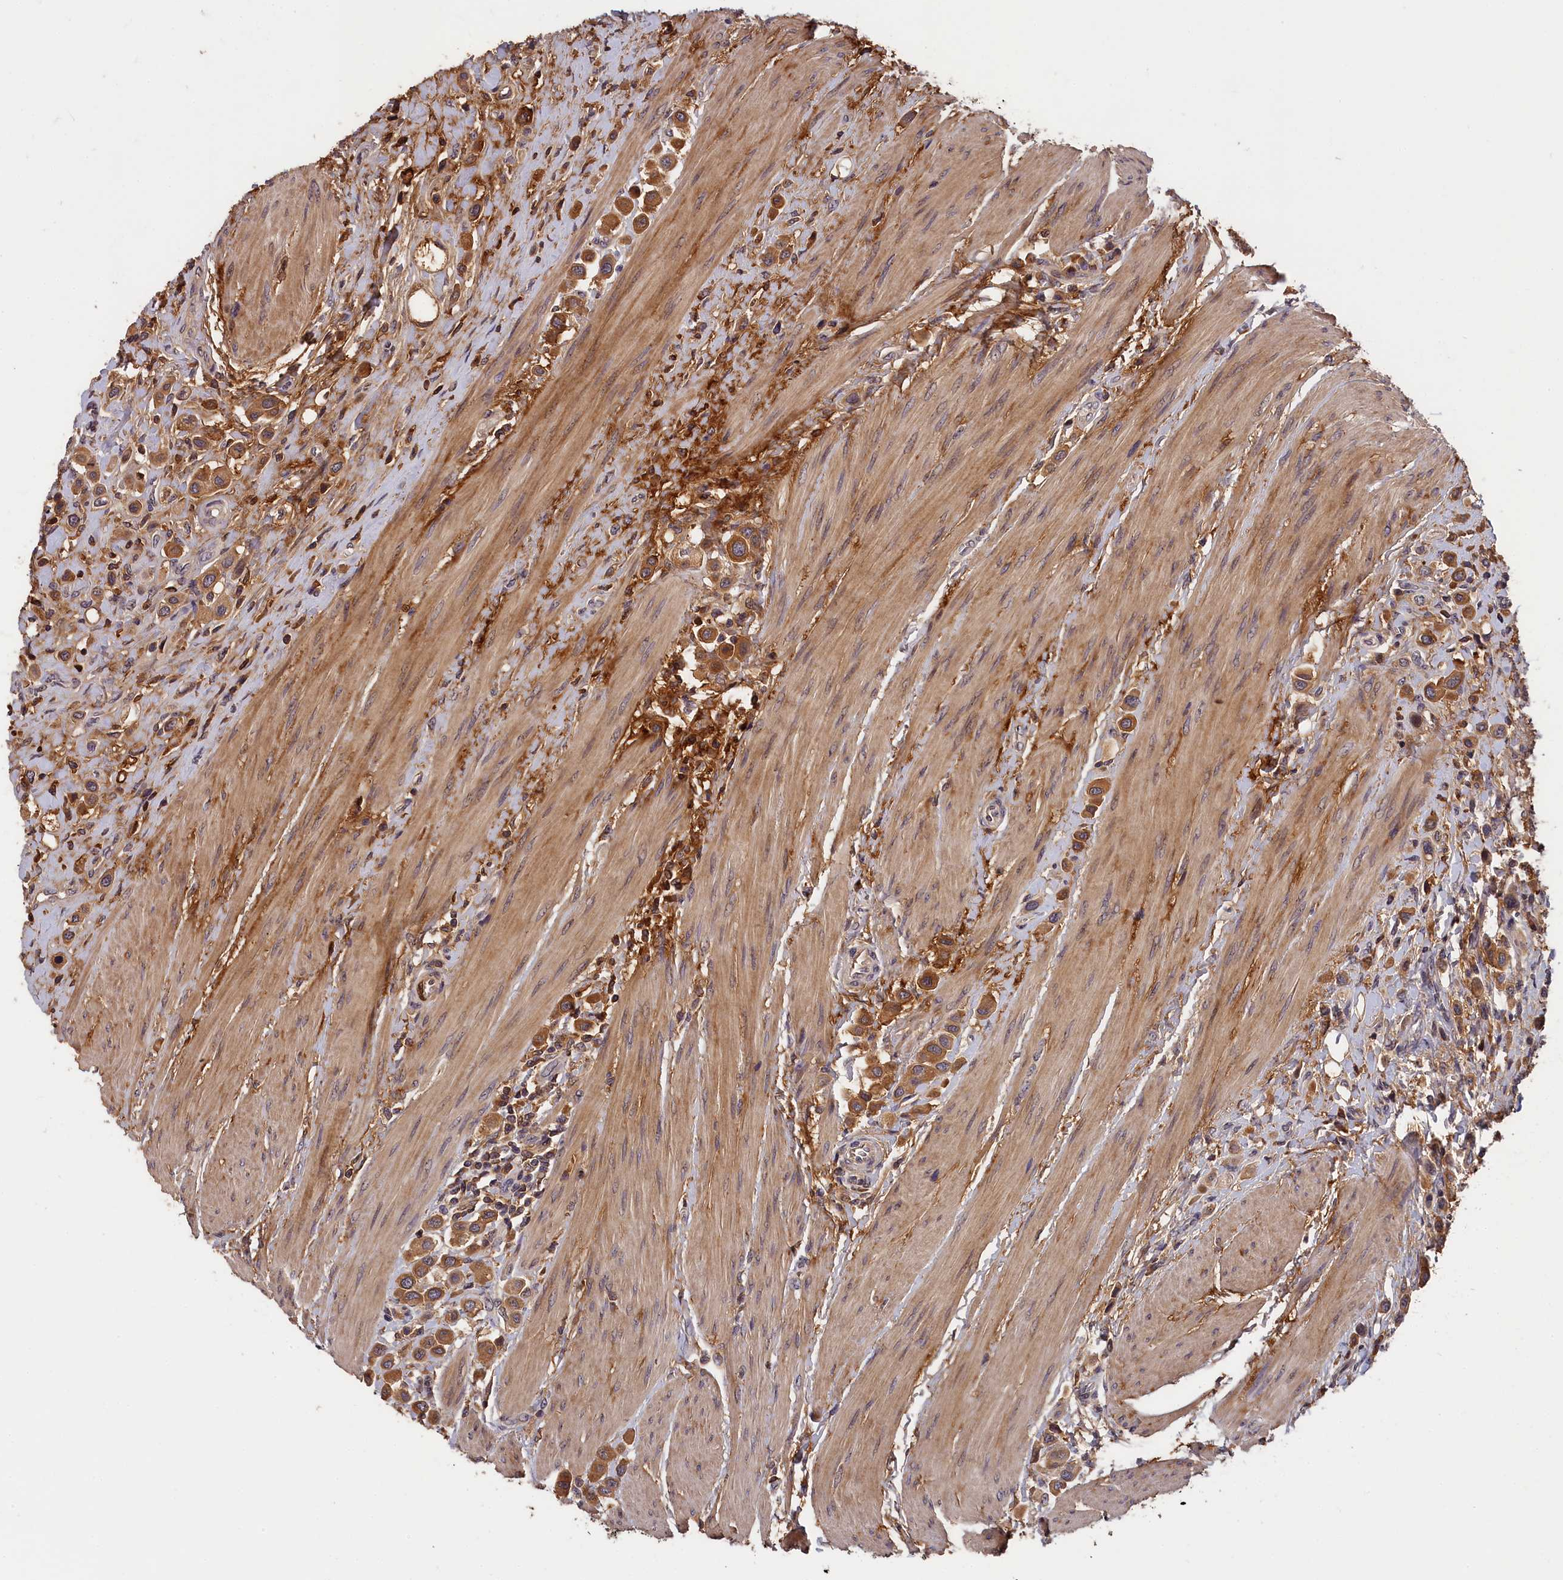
{"staining": {"intensity": "moderate", "quantity": ">75%", "location": "cytoplasmic/membranous"}, "tissue": "urothelial cancer", "cell_type": "Tumor cells", "image_type": "cancer", "snomed": [{"axis": "morphology", "description": "Urothelial carcinoma, High grade"}, {"axis": "topography", "description": "Urinary bladder"}], "caption": "Immunohistochemical staining of human urothelial cancer demonstrates medium levels of moderate cytoplasmic/membranous protein expression in approximately >75% of tumor cells.", "gene": "ITIH1", "patient": {"sex": "male", "age": 50}}